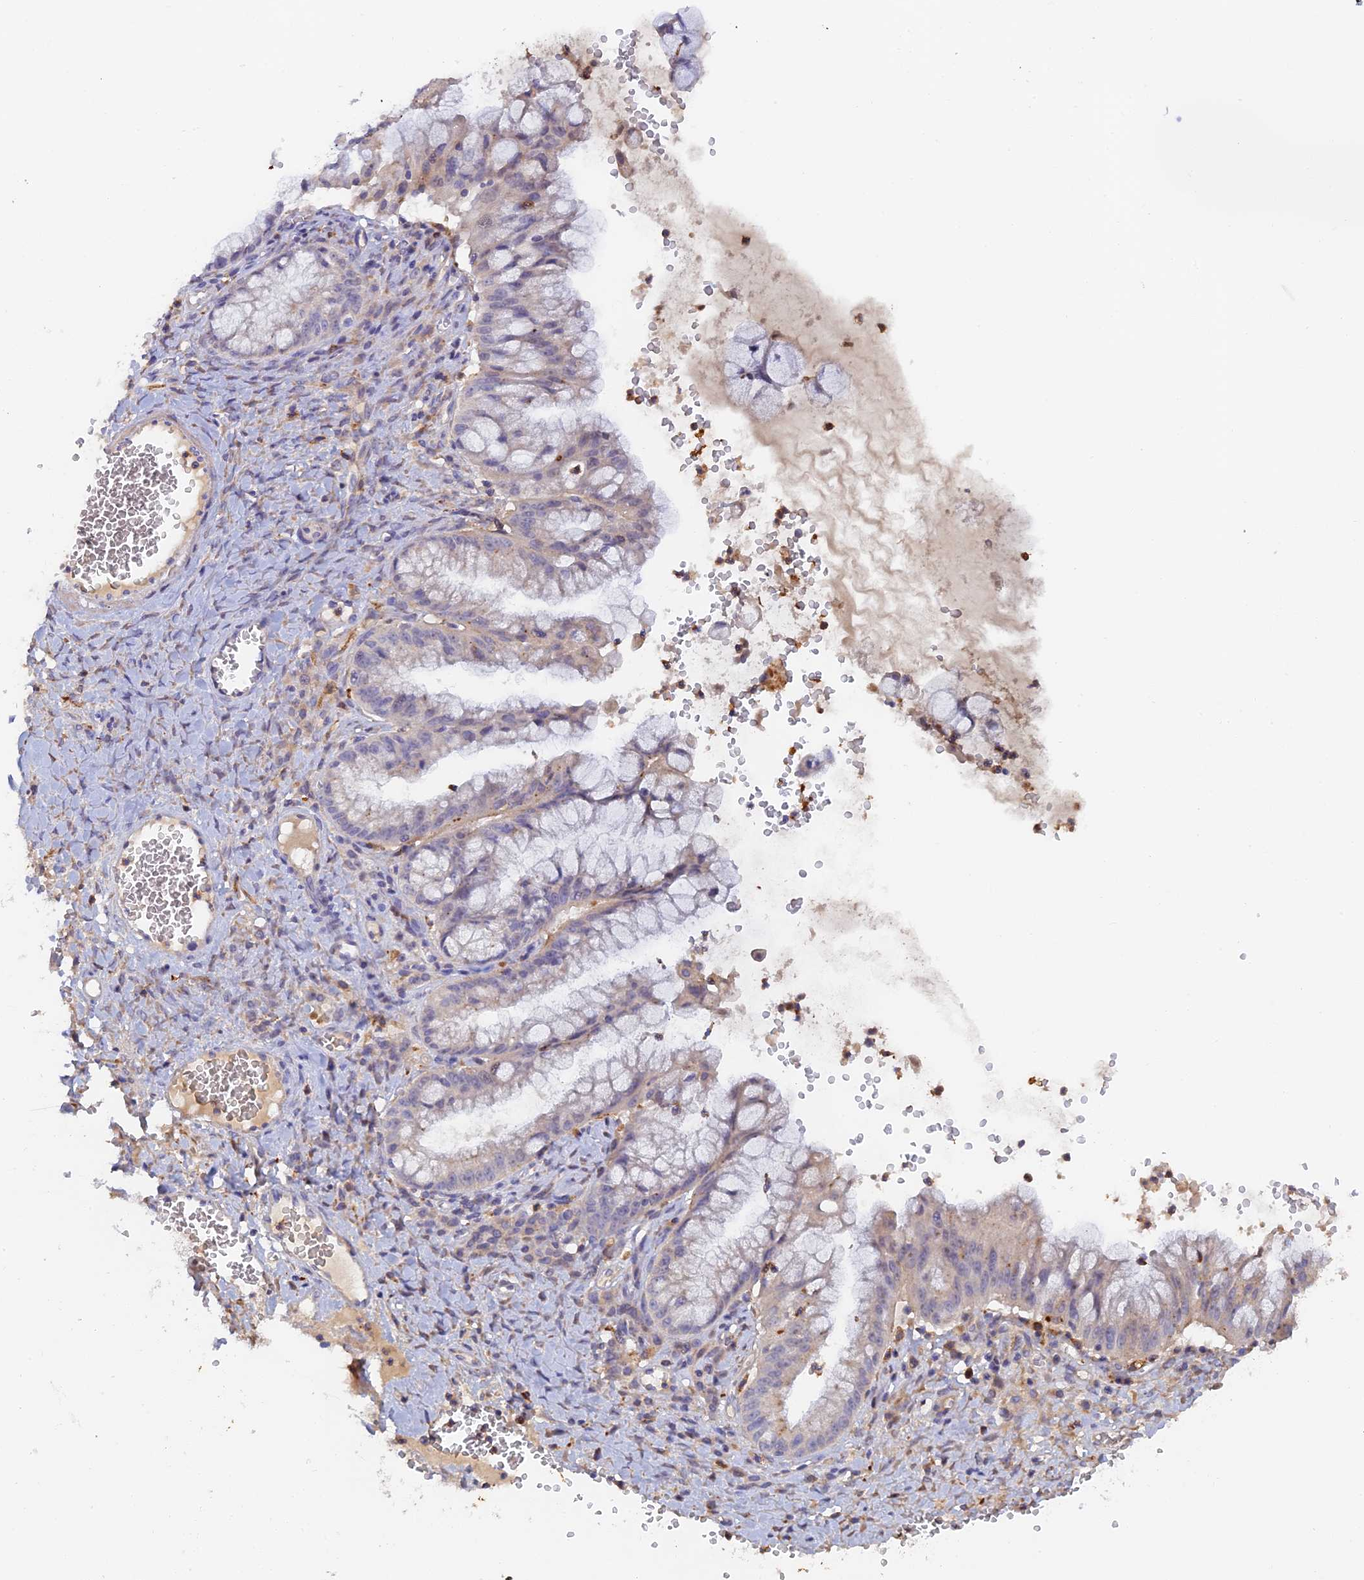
{"staining": {"intensity": "weak", "quantity": "<25%", "location": "cytoplasmic/membranous"}, "tissue": "ovarian cancer", "cell_type": "Tumor cells", "image_type": "cancer", "snomed": [{"axis": "morphology", "description": "Cystadenocarcinoma, mucinous, NOS"}, {"axis": "topography", "description": "Ovary"}], "caption": "The histopathology image displays no staining of tumor cells in ovarian cancer.", "gene": "RPGRIP1L", "patient": {"sex": "female", "age": 70}}